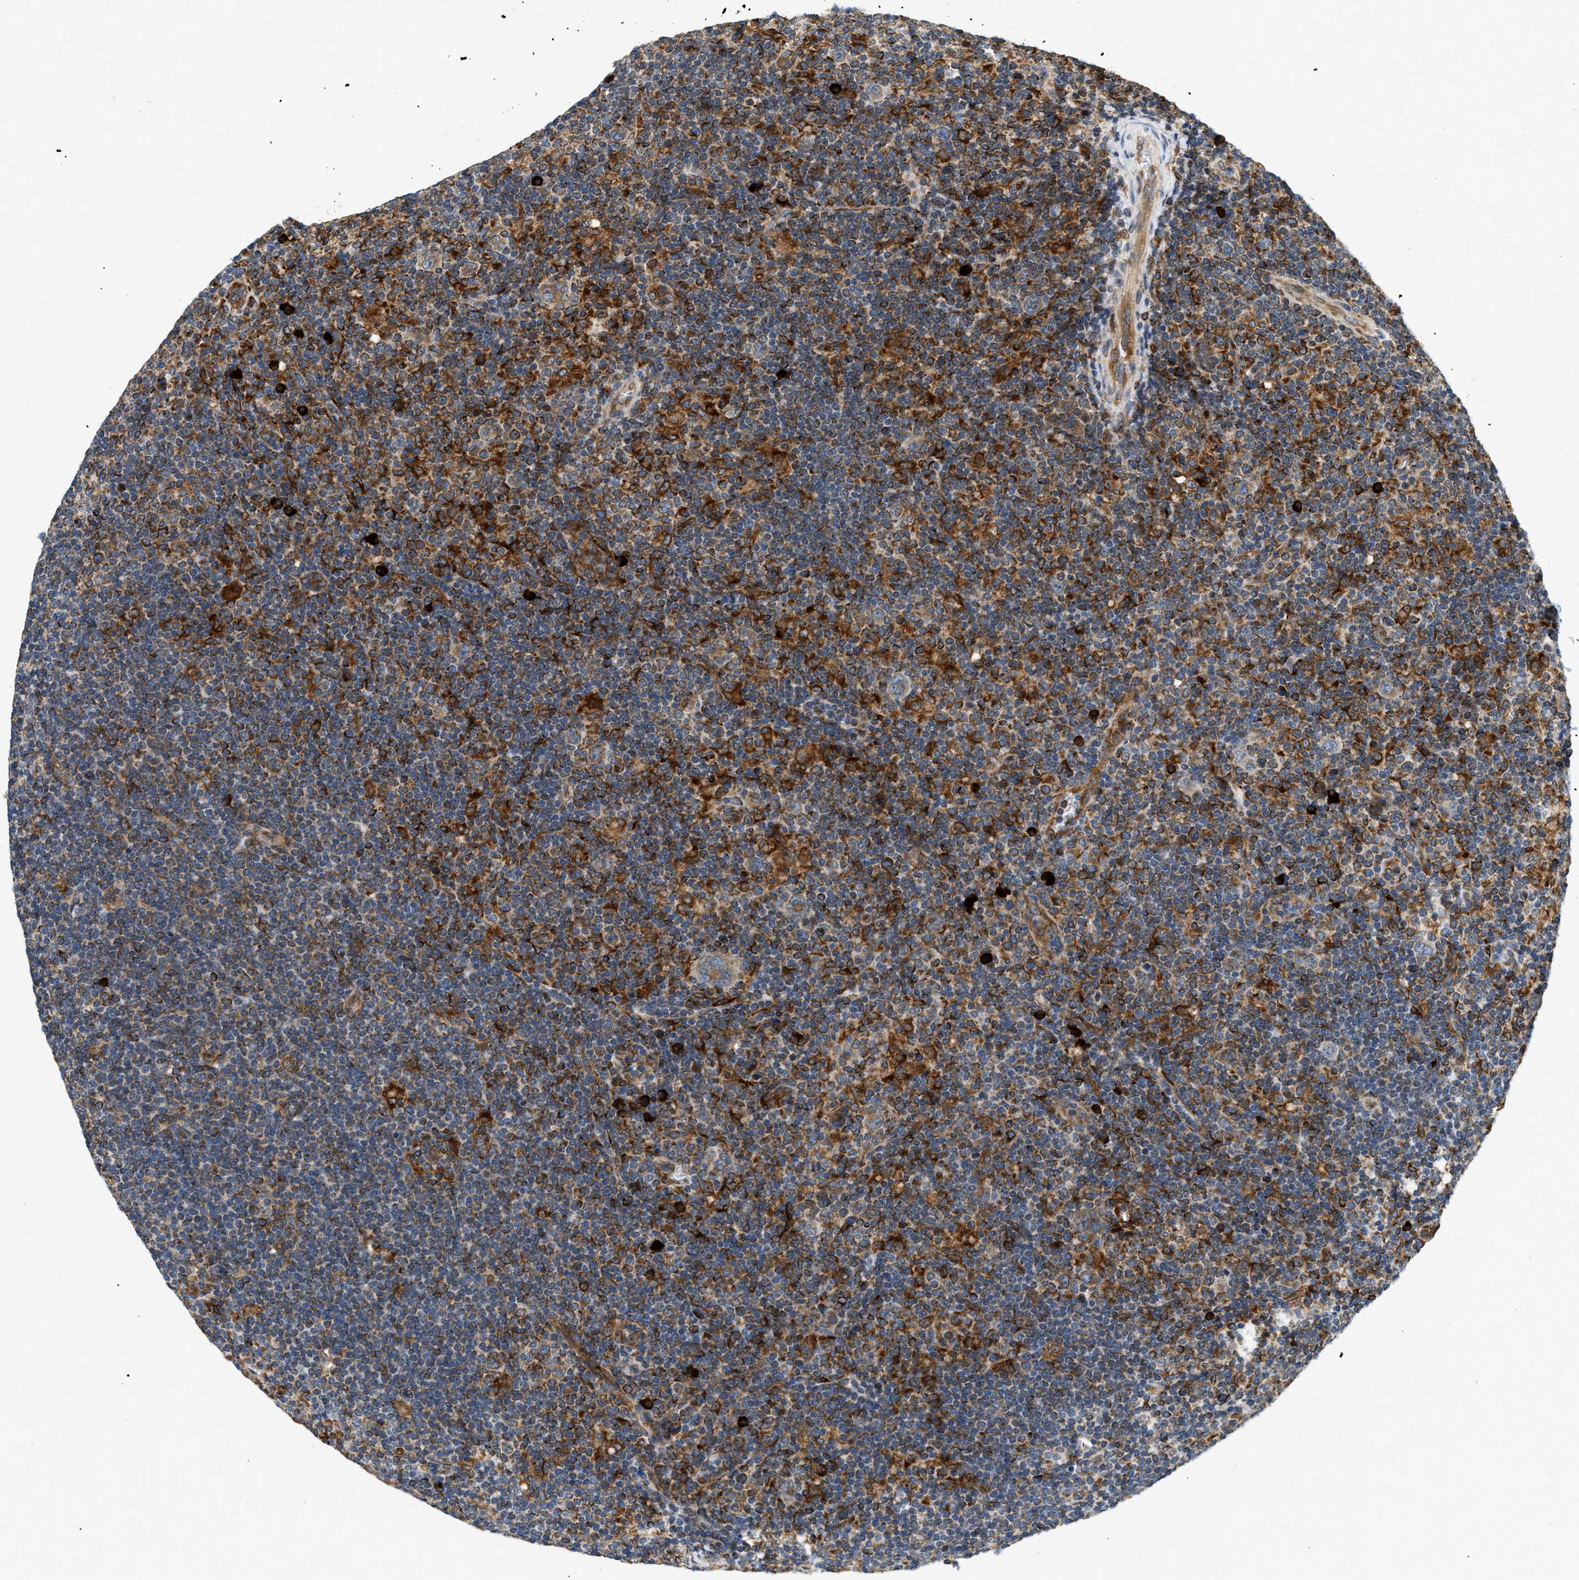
{"staining": {"intensity": "moderate", "quantity": ">75%", "location": "cytoplasmic/membranous"}, "tissue": "lymphoma", "cell_type": "Tumor cells", "image_type": "cancer", "snomed": [{"axis": "morphology", "description": "Hodgkin's disease, NOS"}, {"axis": "topography", "description": "Lymph node"}], "caption": "The histopathology image displays immunohistochemical staining of lymphoma. There is moderate cytoplasmic/membranous positivity is seen in about >75% of tumor cells.", "gene": "DERL1", "patient": {"sex": "female", "age": 57}}